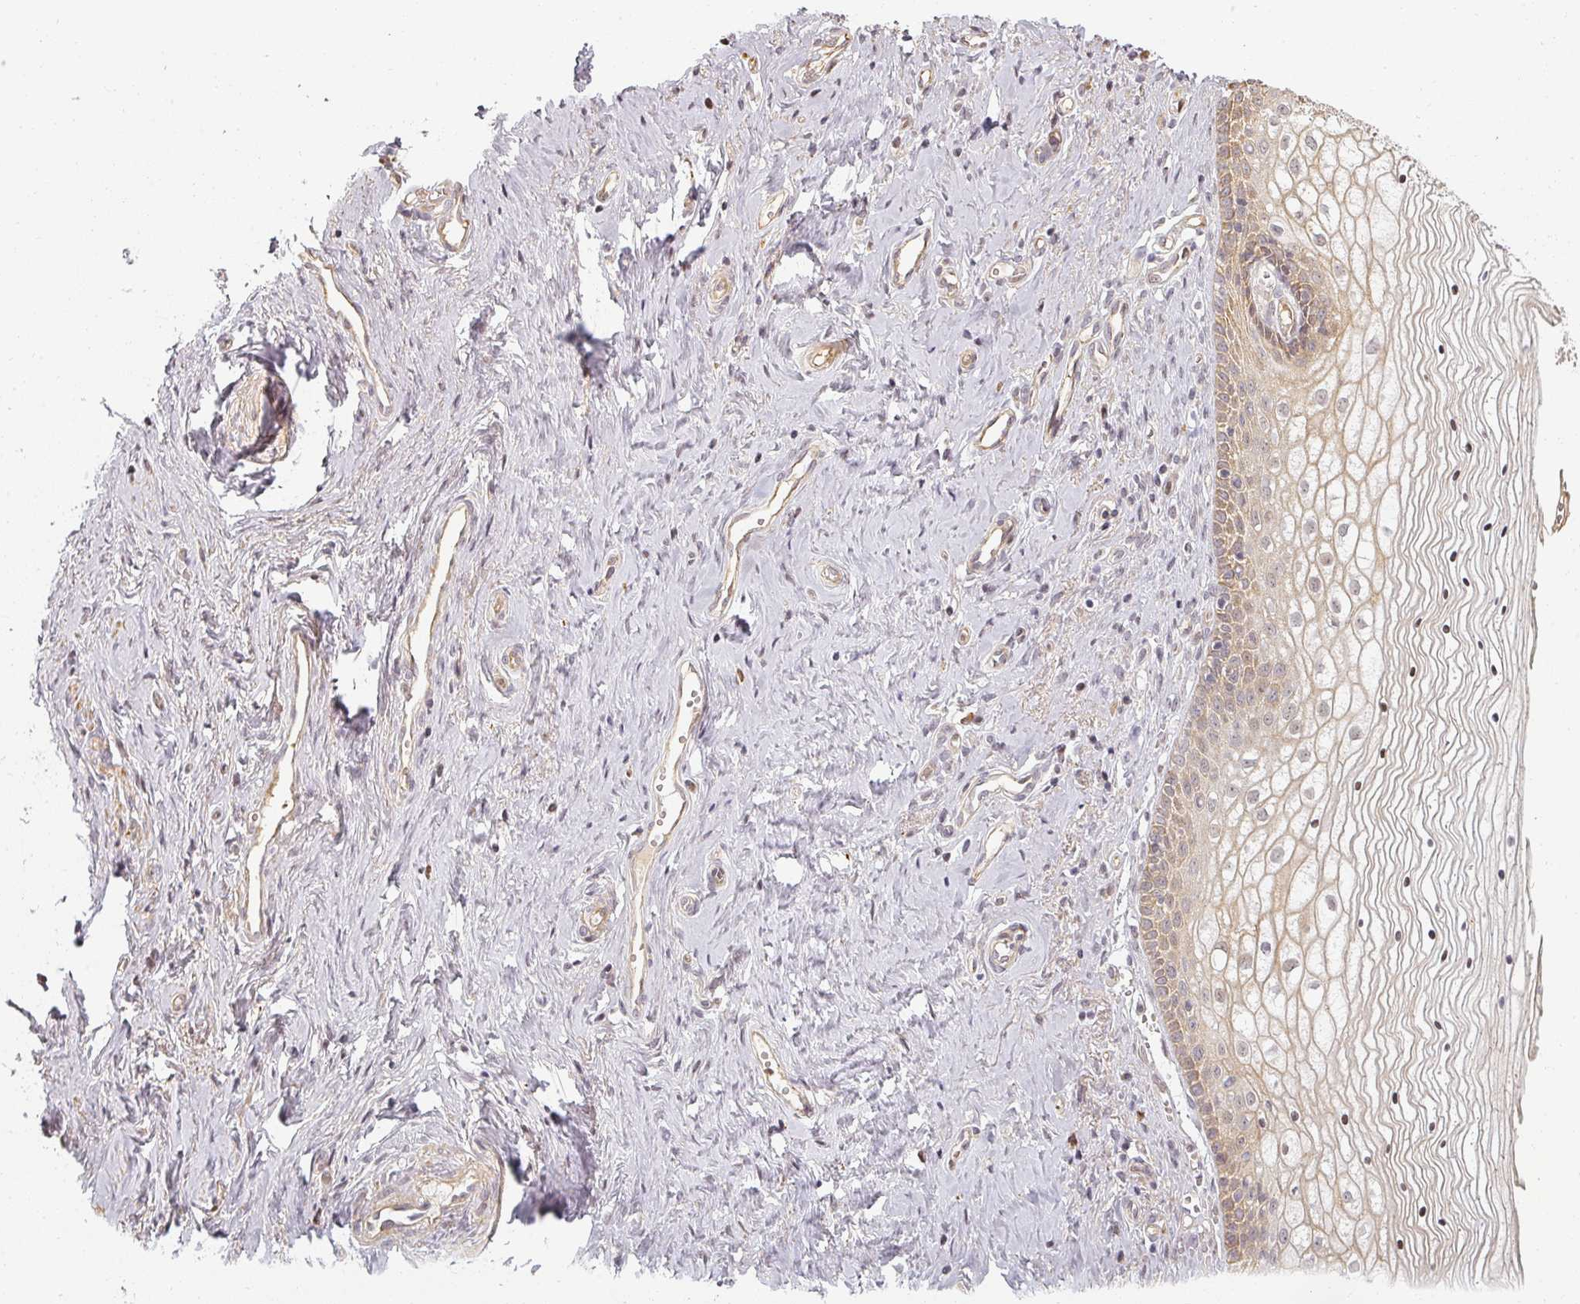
{"staining": {"intensity": "moderate", "quantity": "25%-75%", "location": "cytoplasmic/membranous,nuclear"}, "tissue": "vagina", "cell_type": "Squamous epithelial cells", "image_type": "normal", "snomed": [{"axis": "morphology", "description": "Normal tissue, NOS"}, {"axis": "topography", "description": "Vagina"}], "caption": "Moderate cytoplasmic/membranous,nuclear protein positivity is identified in approximately 25%-75% of squamous epithelial cells in vagina. (Brightfield microscopy of DAB IHC at high magnification).", "gene": "MED19", "patient": {"sex": "female", "age": 59}}